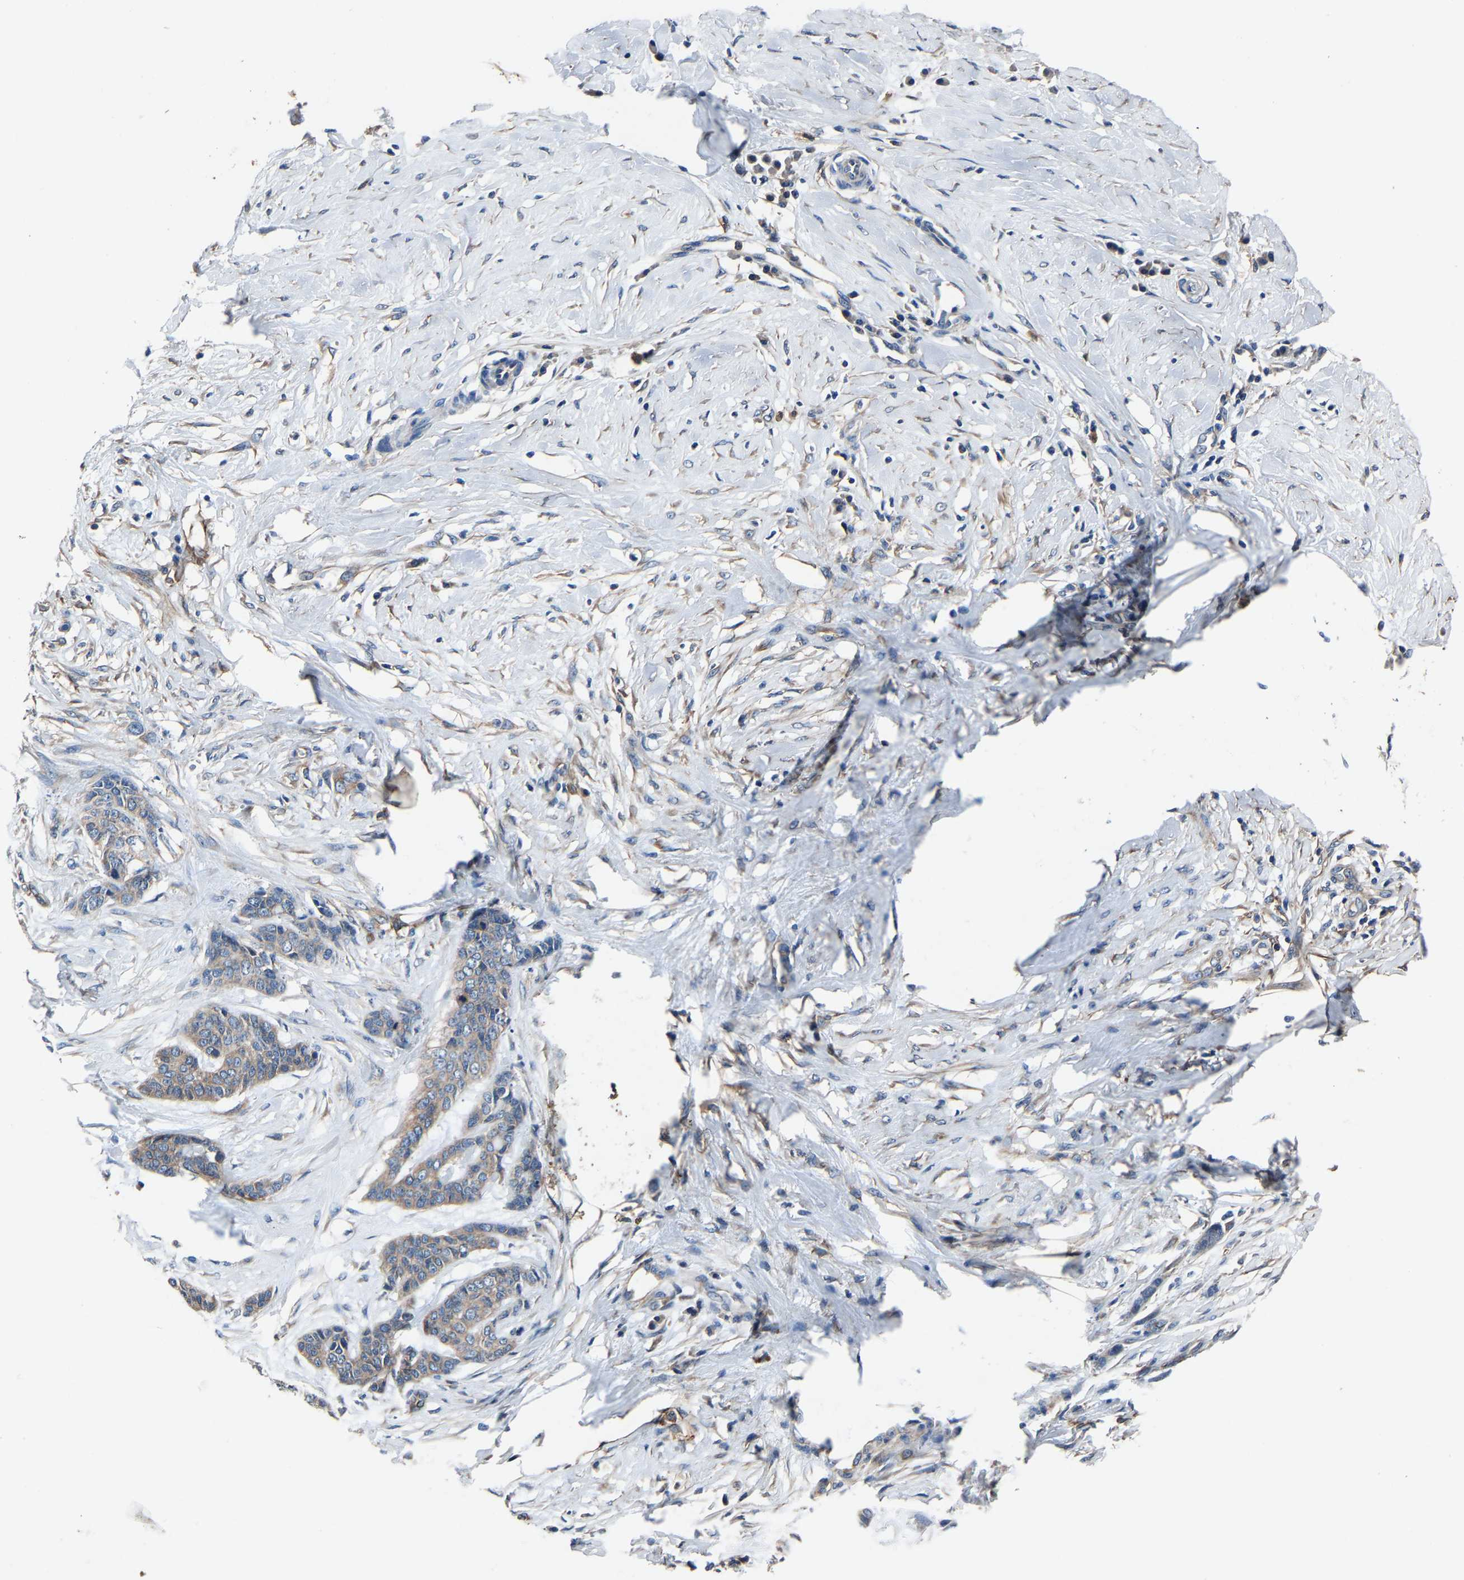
{"staining": {"intensity": "moderate", "quantity": "25%-75%", "location": "cytoplasmic/membranous"}, "tissue": "skin cancer", "cell_type": "Tumor cells", "image_type": "cancer", "snomed": [{"axis": "morphology", "description": "Basal cell carcinoma"}, {"axis": "topography", "description": "Skin"}], "caption": "IHC staining of skin cancer (basal cell carcinoma), which exhibits medium levels of moderate cytoplasmic/membranous expression in approximately 25%-75% of tumor cells indicating moderate cytoplasmic/membranous protein positivity. The staining was performed using DAB (brown) for protein detection and nuclei were counterstained in hematoxylin (blue).", "gene": "KIAA1958", "patient": {"sex": "female", "age": 64}}